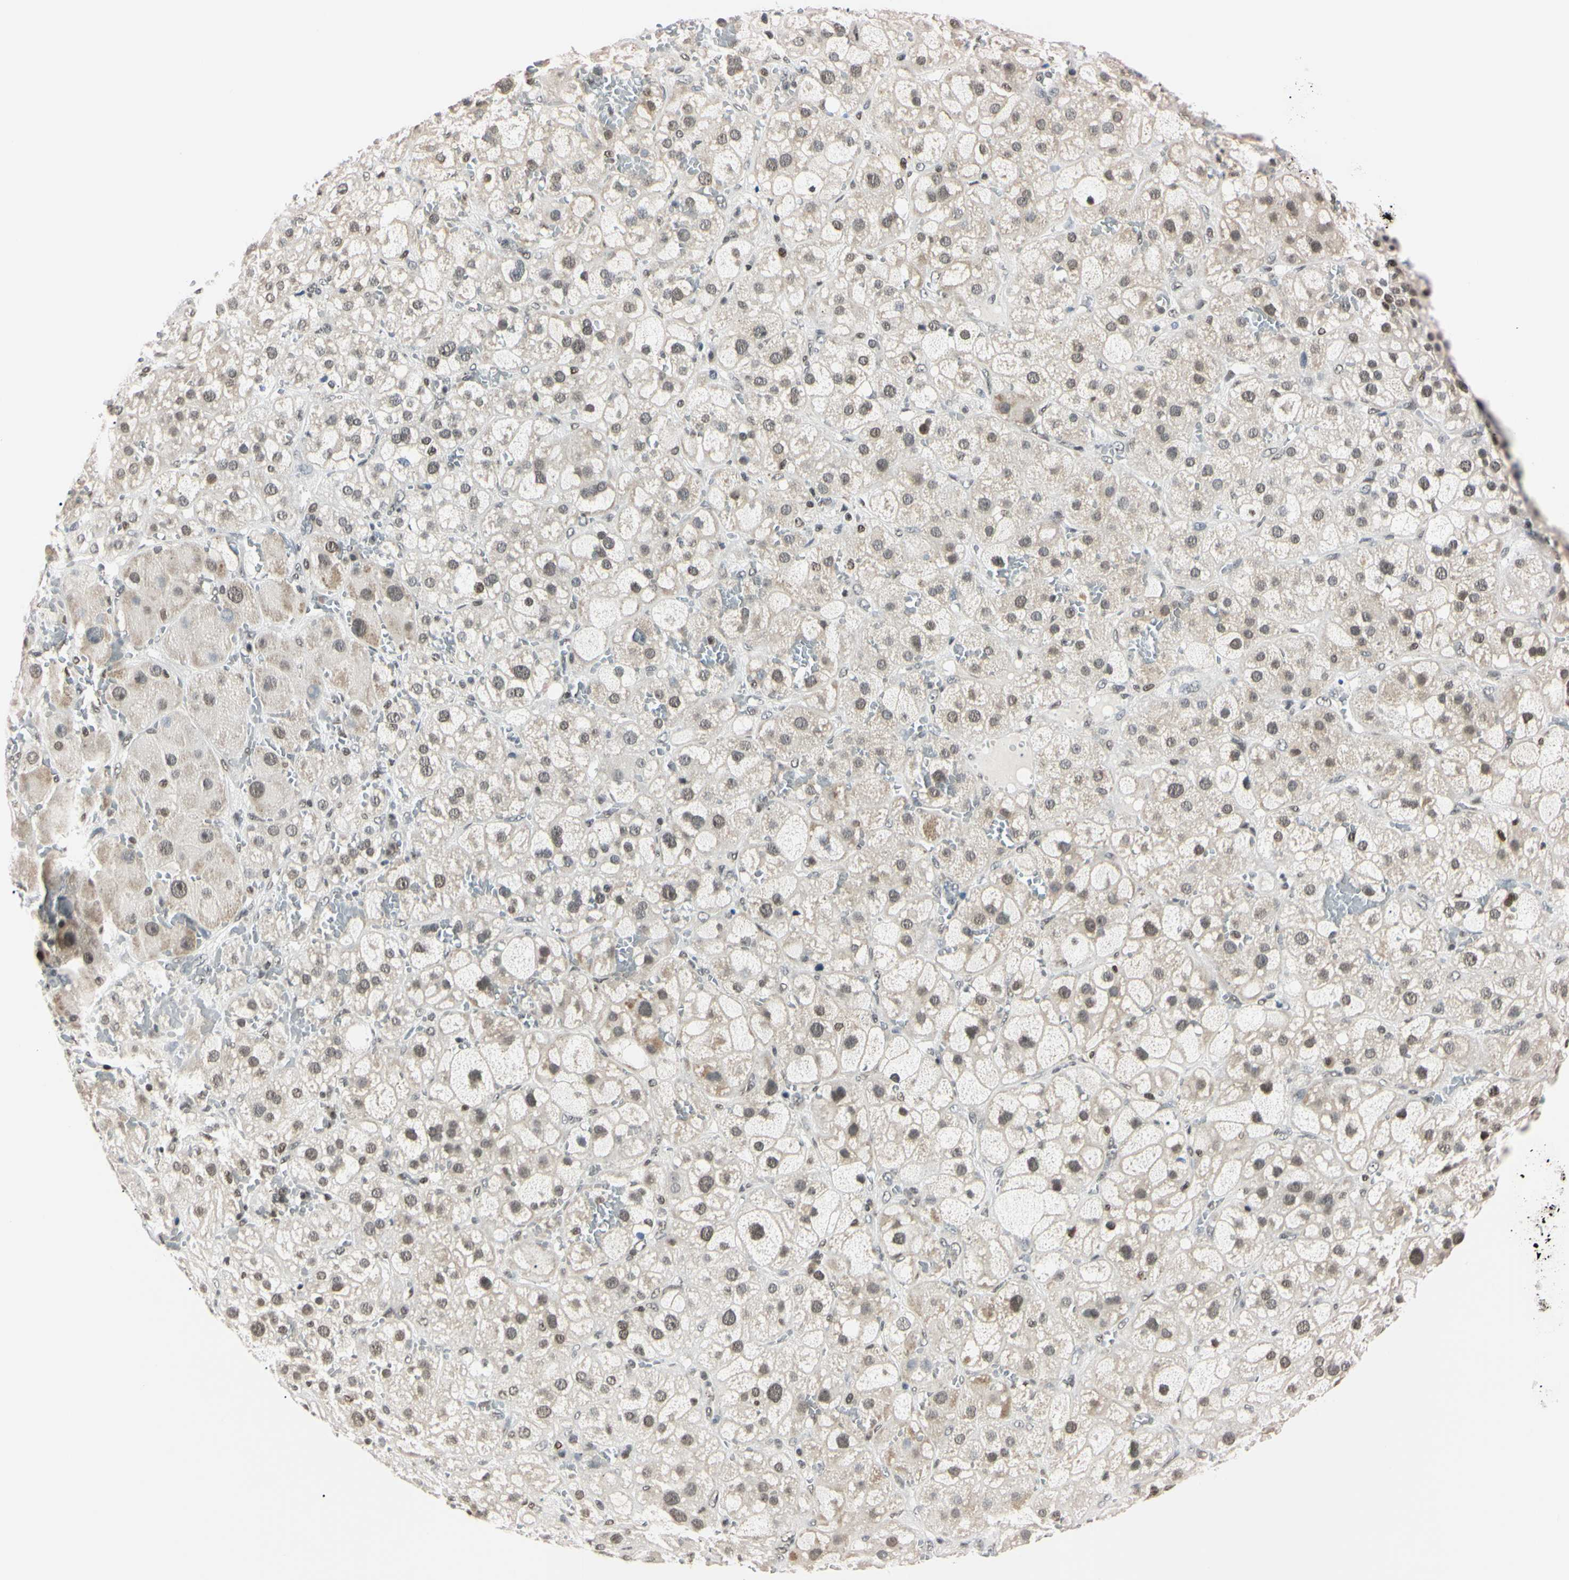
{"staining": {"intensity": "moderate", "quantity": "25%-75%", "location": "nuclear"}, "tissue": "adrenal gland", "cell_type": "Glandular cells", "image_type": "normal", "snomed": [{"axis": "morphology", "description": "Normal tissue, NOS"}, {"axis": "topography", "description": "Adrenal gland"}], "caption": "Immunohistochemistry (IHC) (DAB) staining of unremarkable human adrenal gland shows moderate nuclear protein positivity in about 25%-75% of glandular cells.", "gene": "C1orf174", "patient": {"sex": "female", "age": 47}}